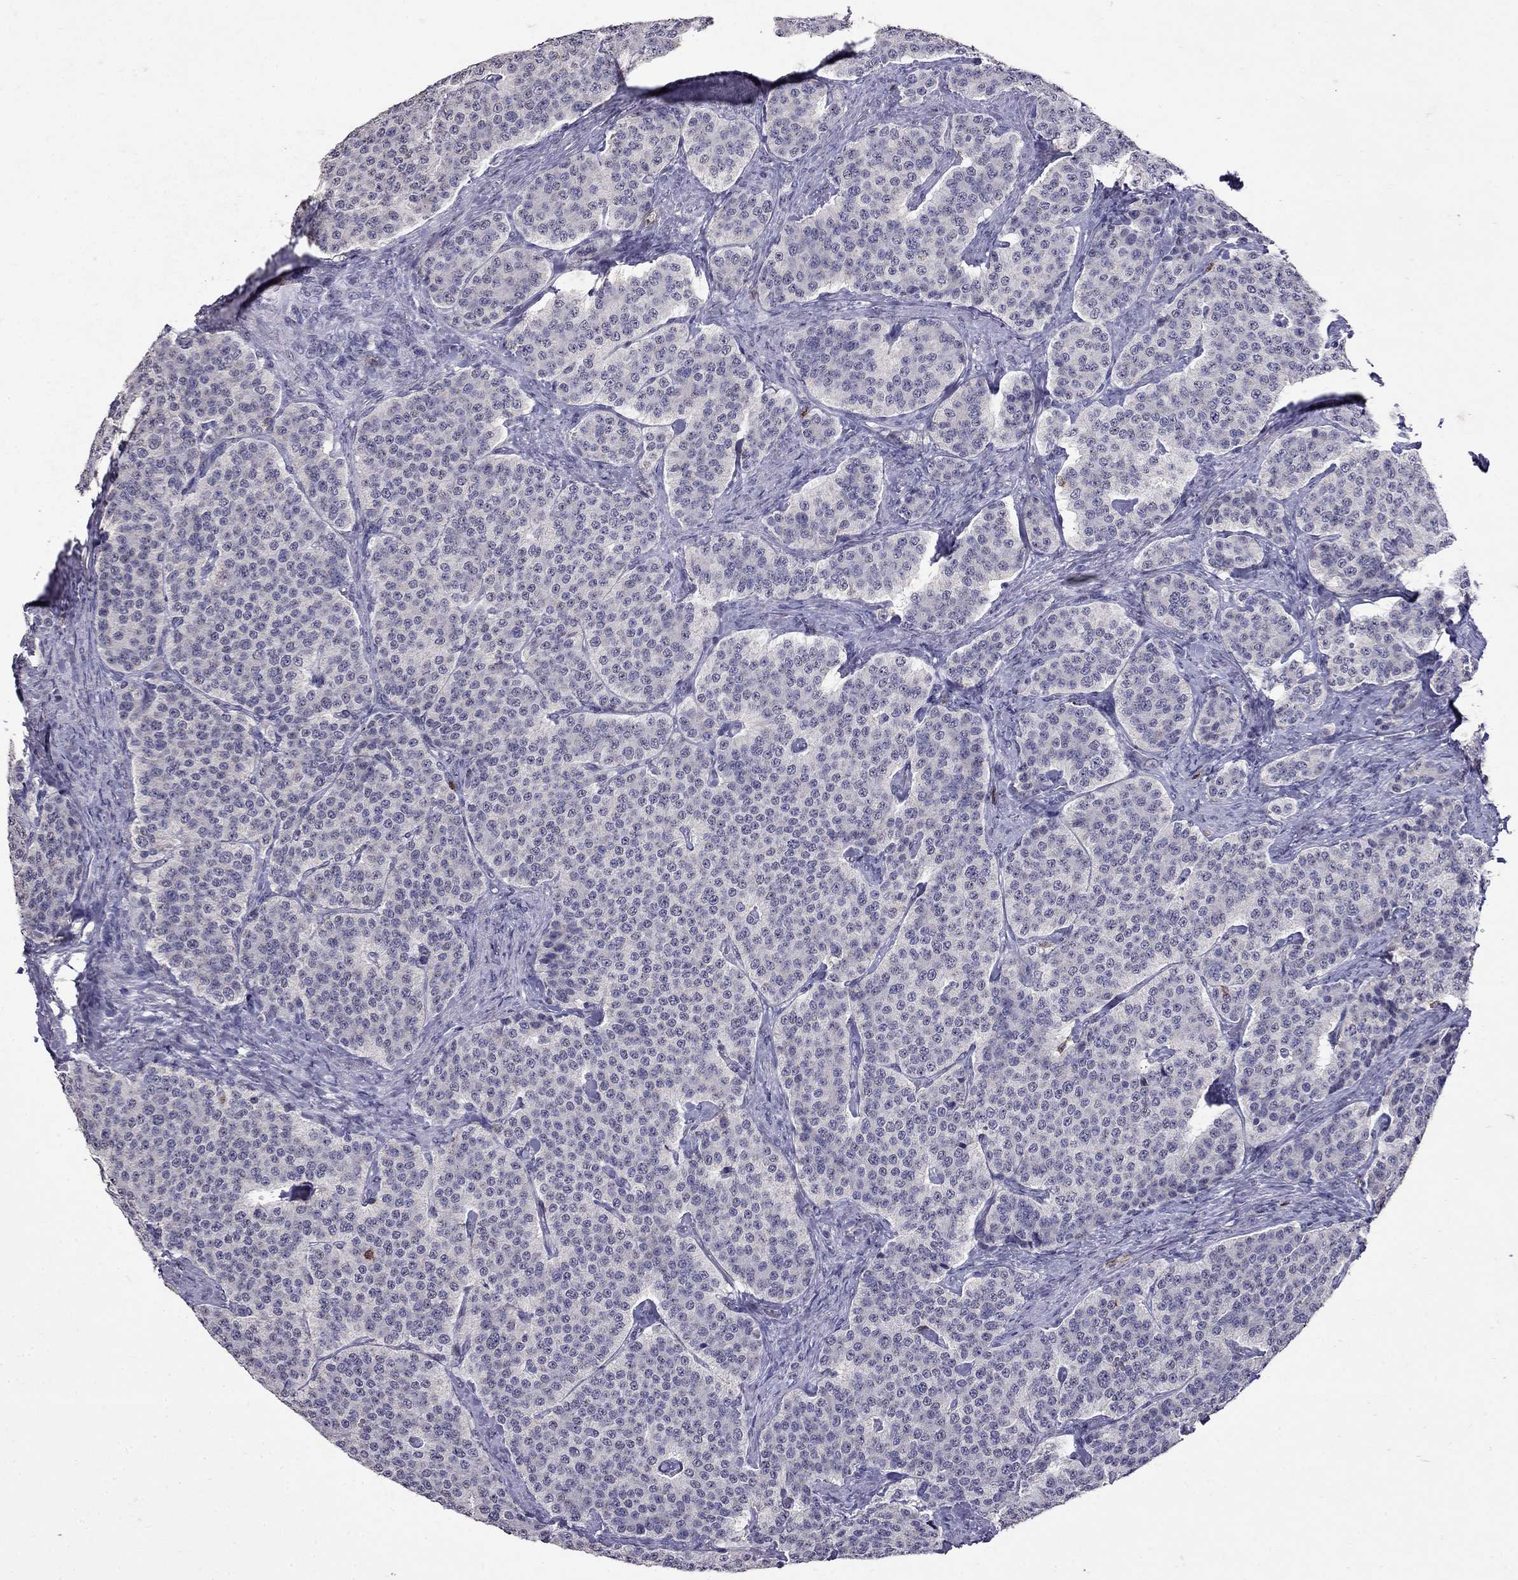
{"staining": {"intensity": "negative", "quantity": "none", "location": "none"}, "tissue": "carcinoid", "cell_type": "Tumor cells", "image_type": "cancer", "snomed": [{"axis": "morphology", "description": "Carcinoid, malignant, NOS"}, {"axis": "topography", "description": "Small intestine"}], "caption": "IHC image of neoplastic tissue: human carcinoid (malignant) stained with DAB (3,3'-diaminobenzidine) displays no significant protein staining in tumor cells. (Immunohistochemistry, brightfield microscopy, high magnification).", "gene": "CD8B", "patient": {"sex": "female", "age": 58}}